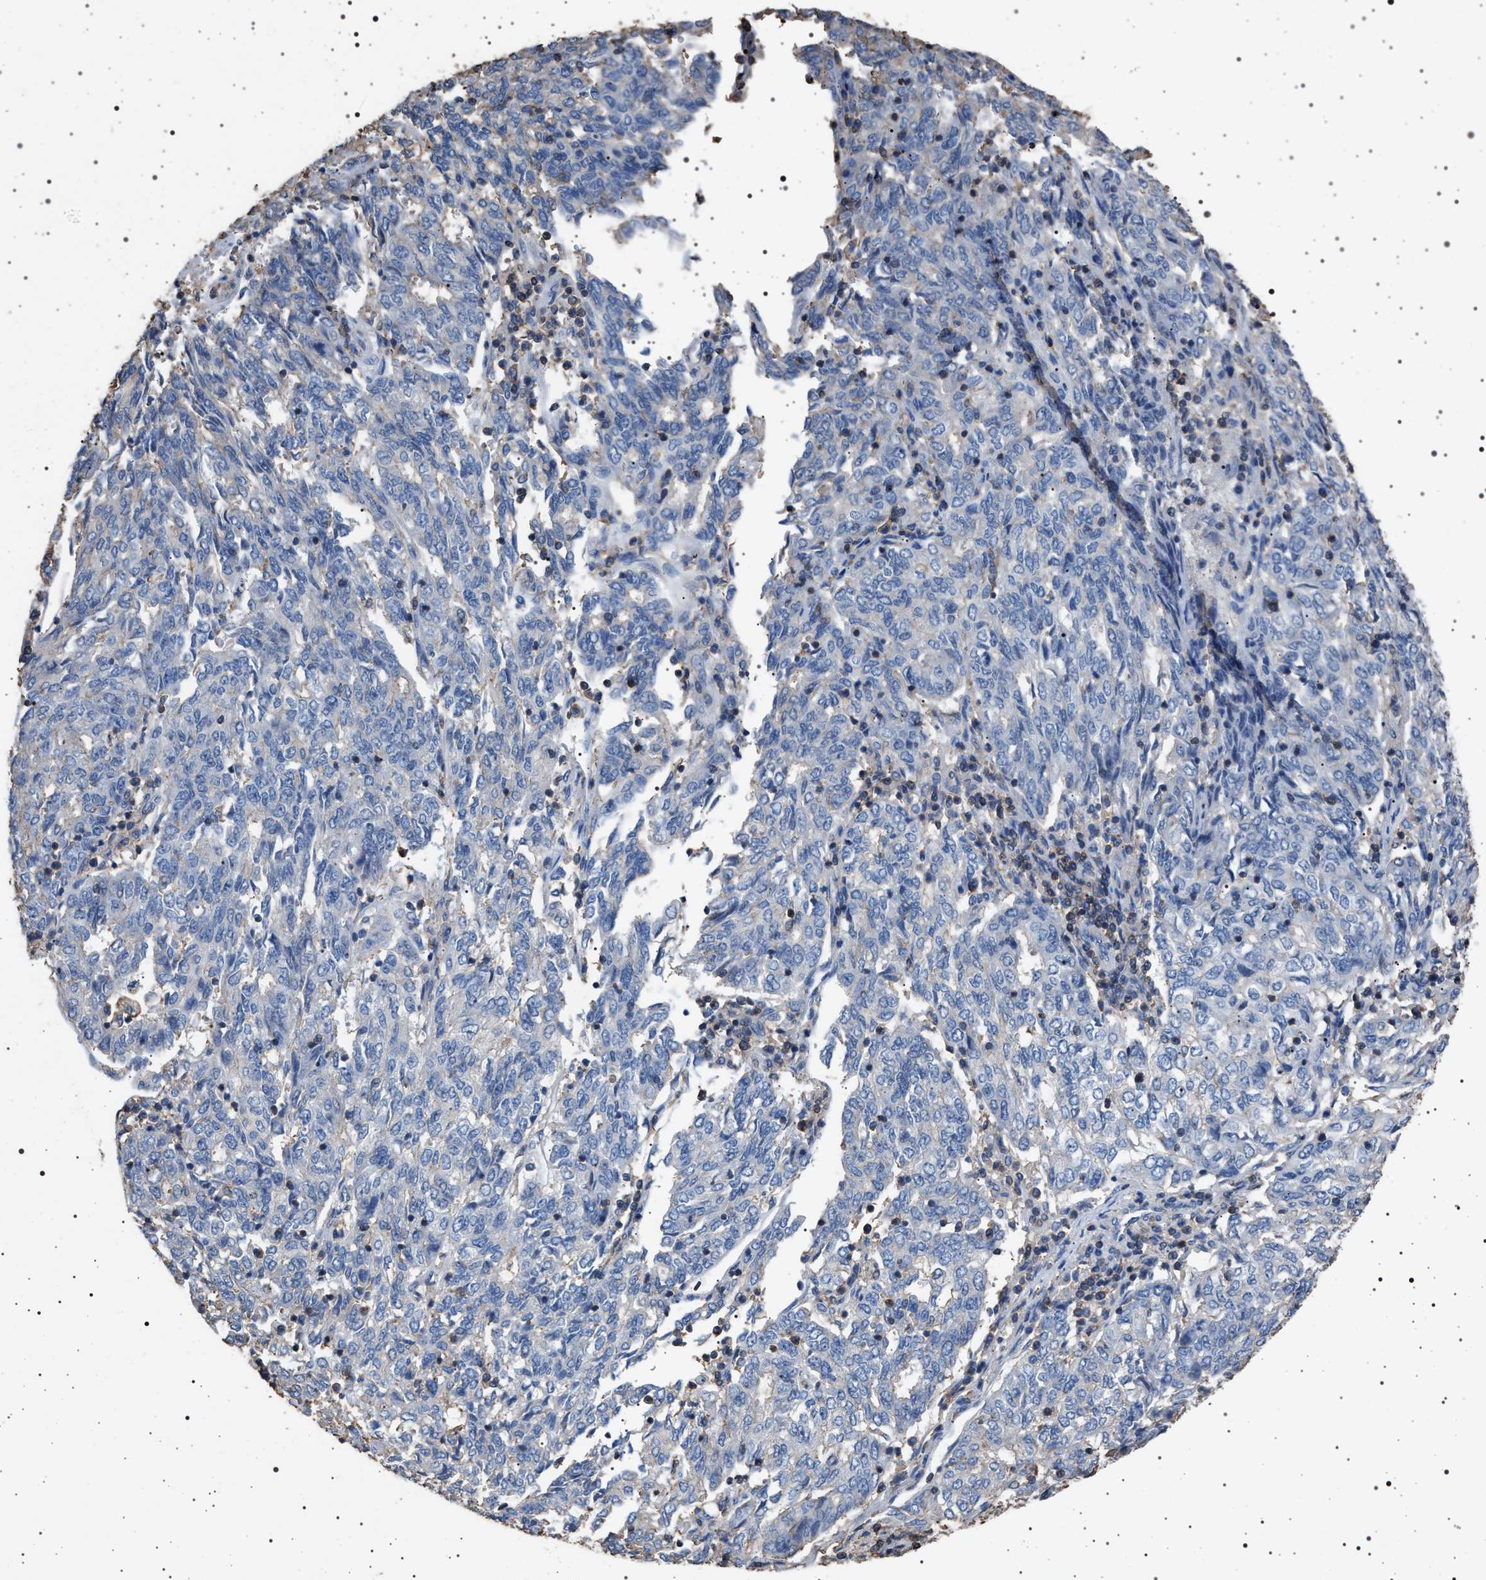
{"staining": {"intensity": "negative", "quantity": "none", "location": "none"}, "tissue": "endometrial cancer", "cell_type": "Tumor cells", "image_type": "cancer", "snomed": [{"axis": "morphology", "description": "Adenocarcinoma, NOS"}, {"axis": "topography", "description": "Endometrium"}], "caption": "Endometrial cancer was stained to show a protein in brown. There is no significant expression in tumor cells.", "gene": "SMAP2", "patient": {"sex": "female", "age": 80}}